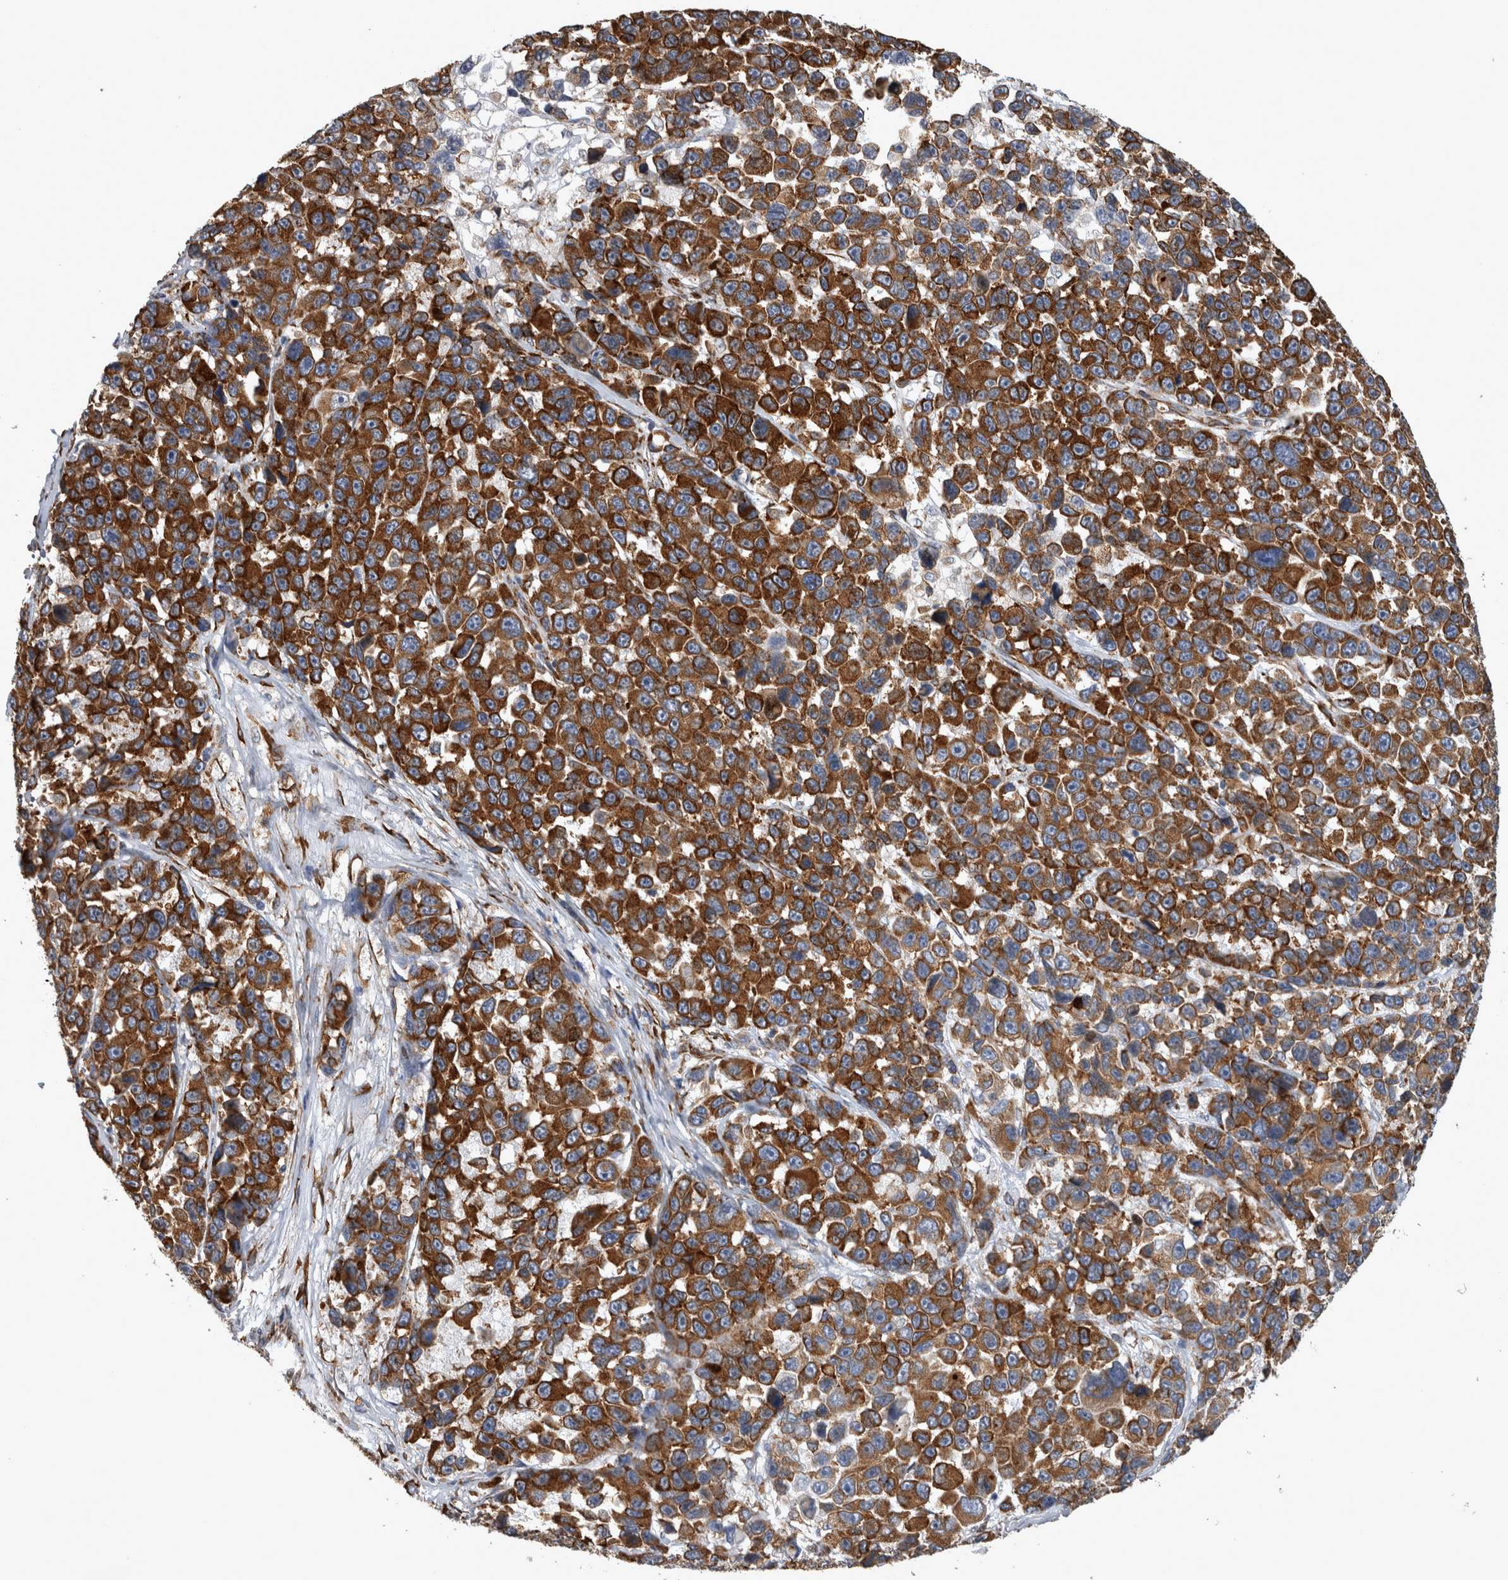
{"staining": {"intensity": "strong", "quantity": ">75%", "location": "cytoplasmic/membranous"}, "tissue": "melanoma", "cell_type": "Tumor cells", "image_type": "cancer", "snomed": [{"axis": "morphology", "description": "Malignant melanoma, NOS"}, {"axis": "topography", "description": "Skin"}], "caption": "Brown immunohistochemical staining in melanoma demonstrates strong cytoplasmic/membranous staining in approximately >75% of tumor cells.", "gene": "FHIP2B", "patient": {"sex": "male", "age": 53}}